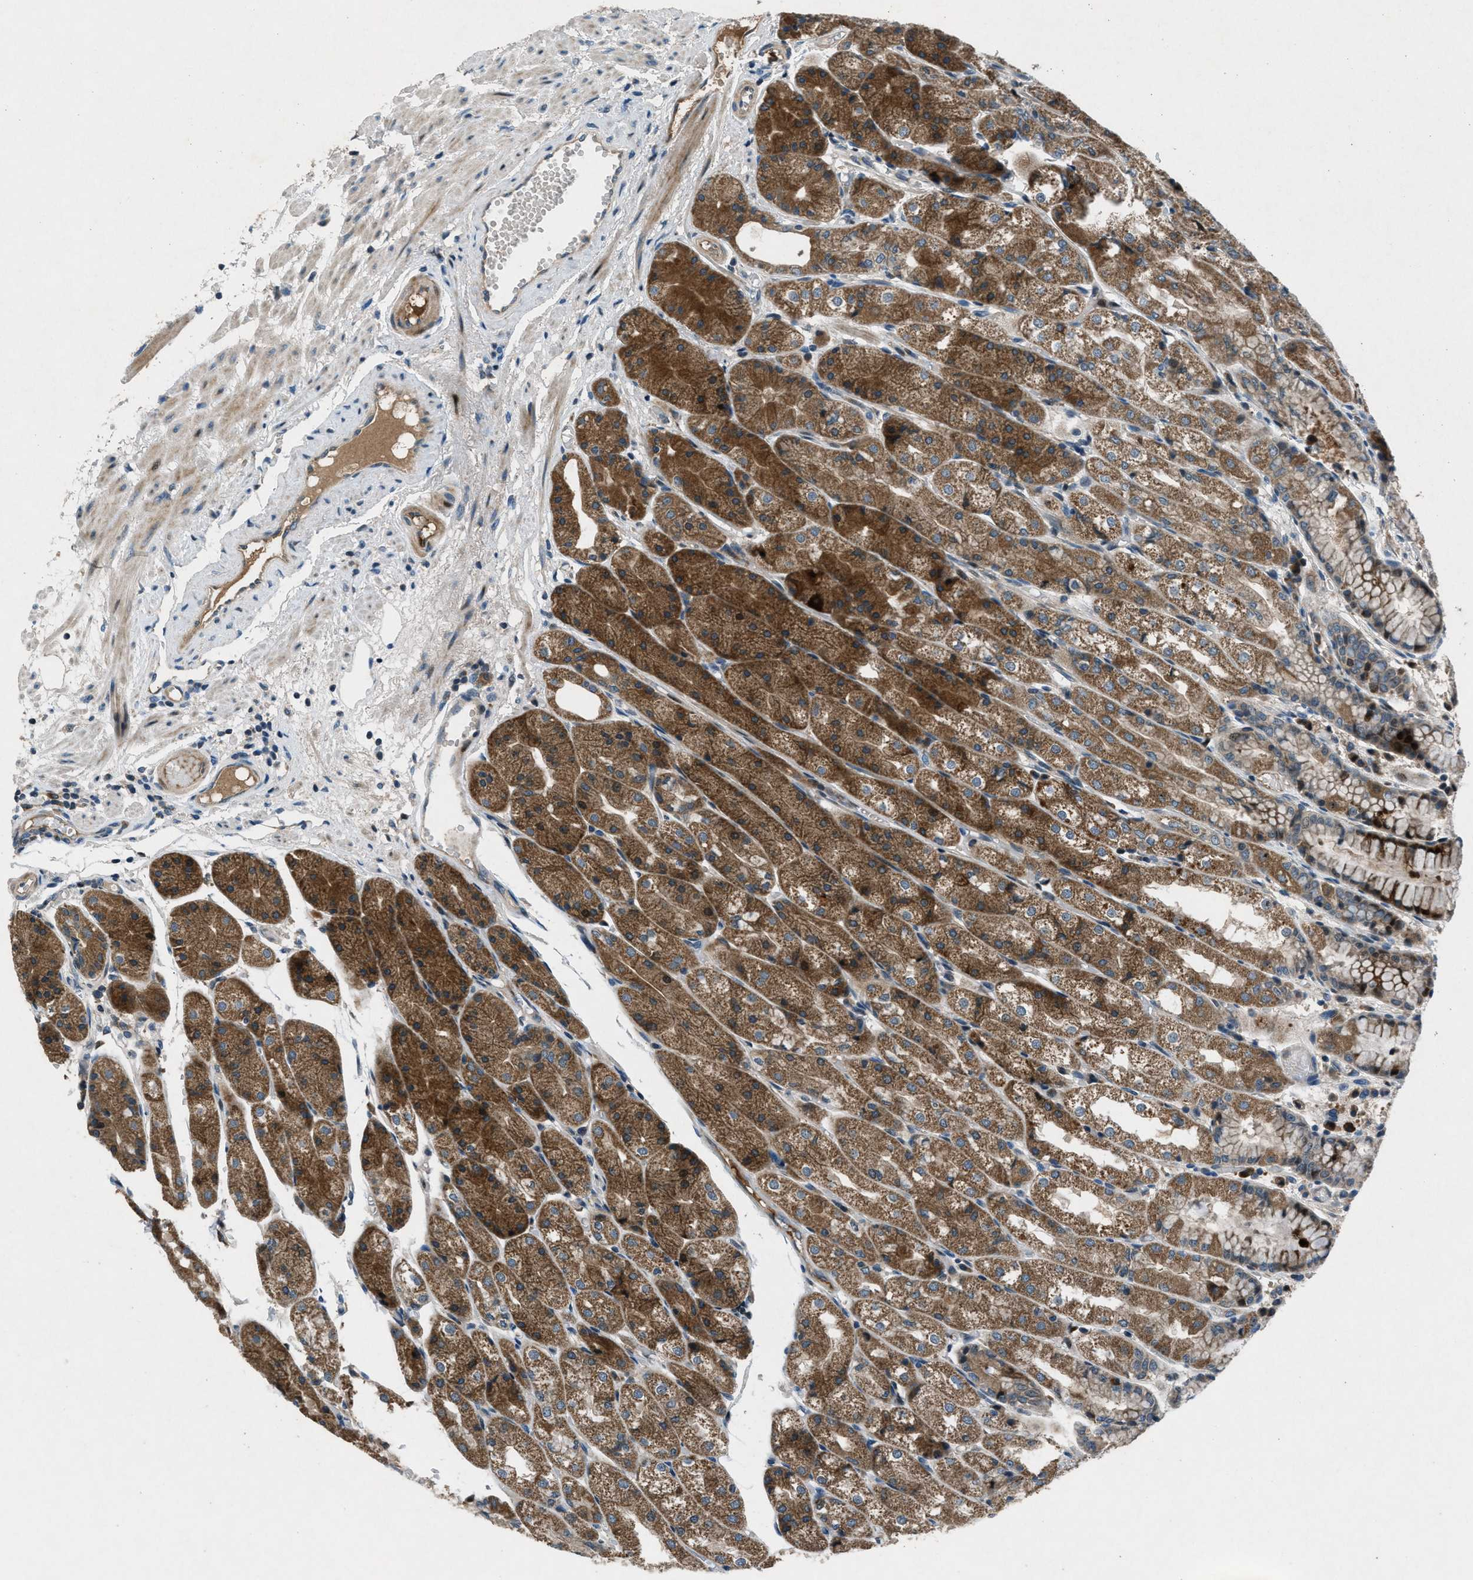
{"staining": {"intensity": "strong", "quantity": ">75%", "location": "cytoplasmic/membranous,nuclear"}, "tissue": "stomach", "cell_type": "Glandular cells", "image_type": "normal", "snomed": [{"axis": "morphology", "description": "Normal tissue, NOS"}, {"axis": "topography", "description": "Stomach, upper"}], "caption": "Immunohistochemistry micrograph of normal human stomach stained for a protein (brown), which shows high levels of strong cytoplasmic/membranous,nuclear expression in approximately >75% of glandular cells.", "gene": "CLEC2D", "patient": {"sex": "male", "age": 72}}